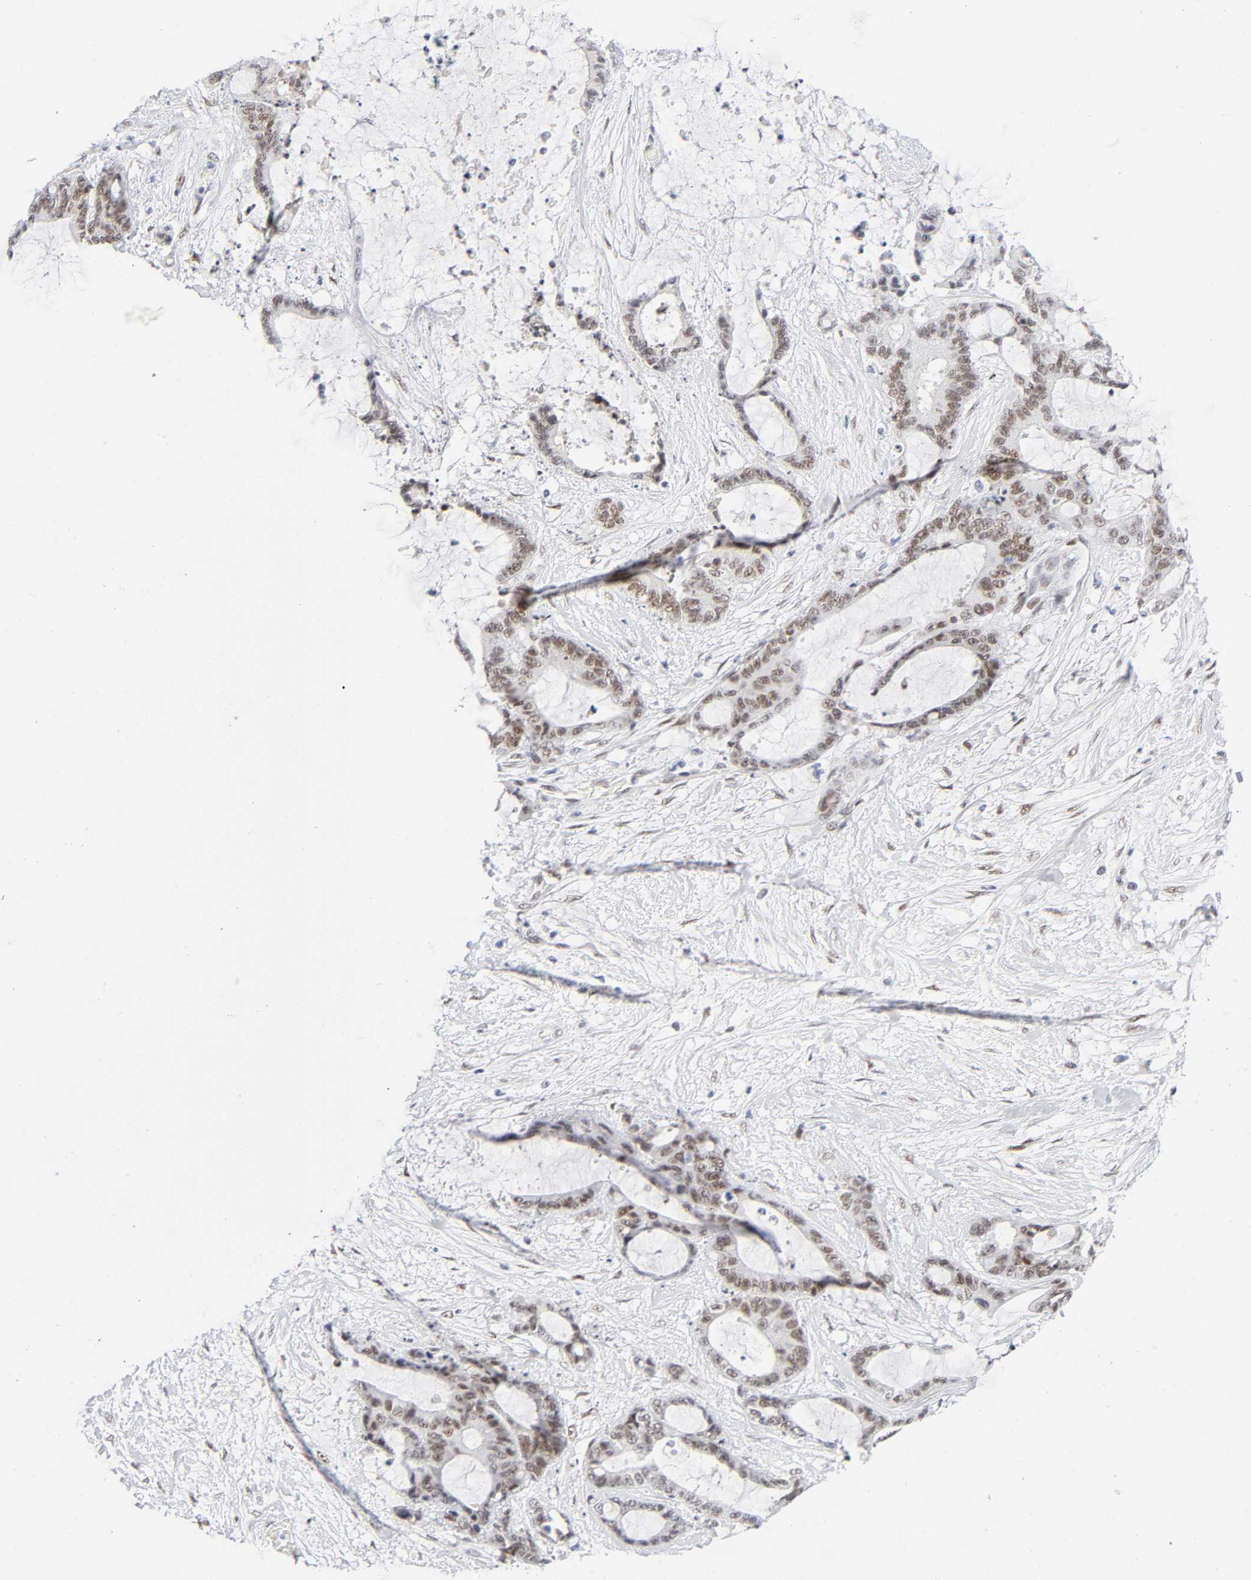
{"staining": {"intensity": "weak", "quantity": ">75%", "location": "nuclear"}, "tissue": "liver cancer", "cell_type": "Tumor cells", "image_type": "cancer", "snomed": [{"axis": "morphology", "description": "Cholangiocarcinoma"}, {"axis": "topography", "description": "Liver"}], "caption": "IHC (DAB) staining of liver cancer demonstrates weak nuclear protein positivity in about >75% of tumor cells.", "gene": "NFIC", "patient": {"sex": "female", "age": 73}}